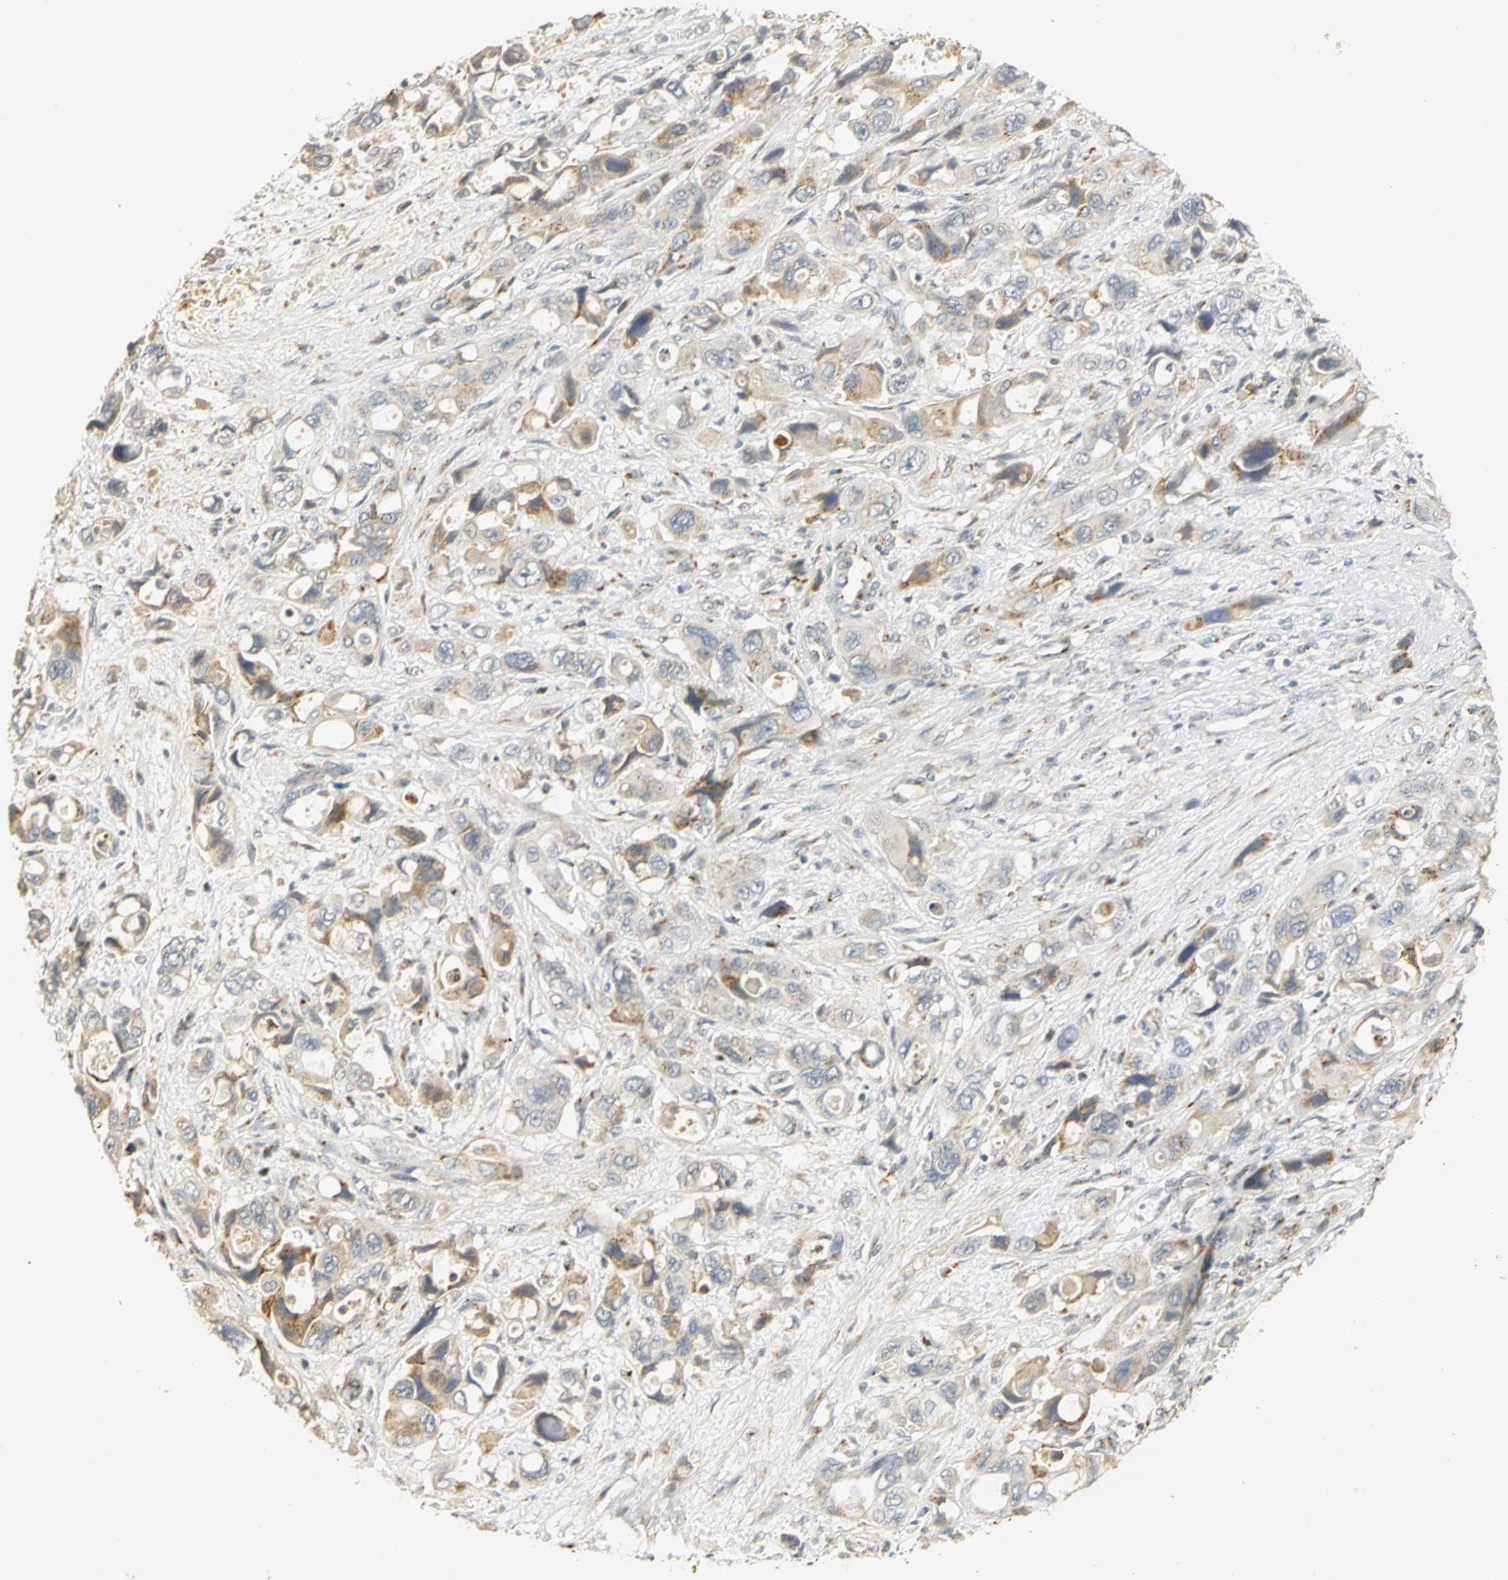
{"staining": {"intensity": "weak", "quantity": ">75%", "location": "cytoplasmic/membranous"}, "tissue": "pancreatic cancer", "cell_type": "Tumor cells", "image_type": "cancer", "snomed": [{"axis": "morphology", "description": "Adenocarcinoma, NOS"}, {"axis": "topography", "description": "Pancreas"}], "caption": "Immunohistochemical staining of pancreatic adenocarcinoma exhibits low levels of weak cytoplasmic/membranous protein expression in approximately >75% of tumor cells.", "gene": "TM9SF2", "patient": {"sex": "male", "age": 46}}